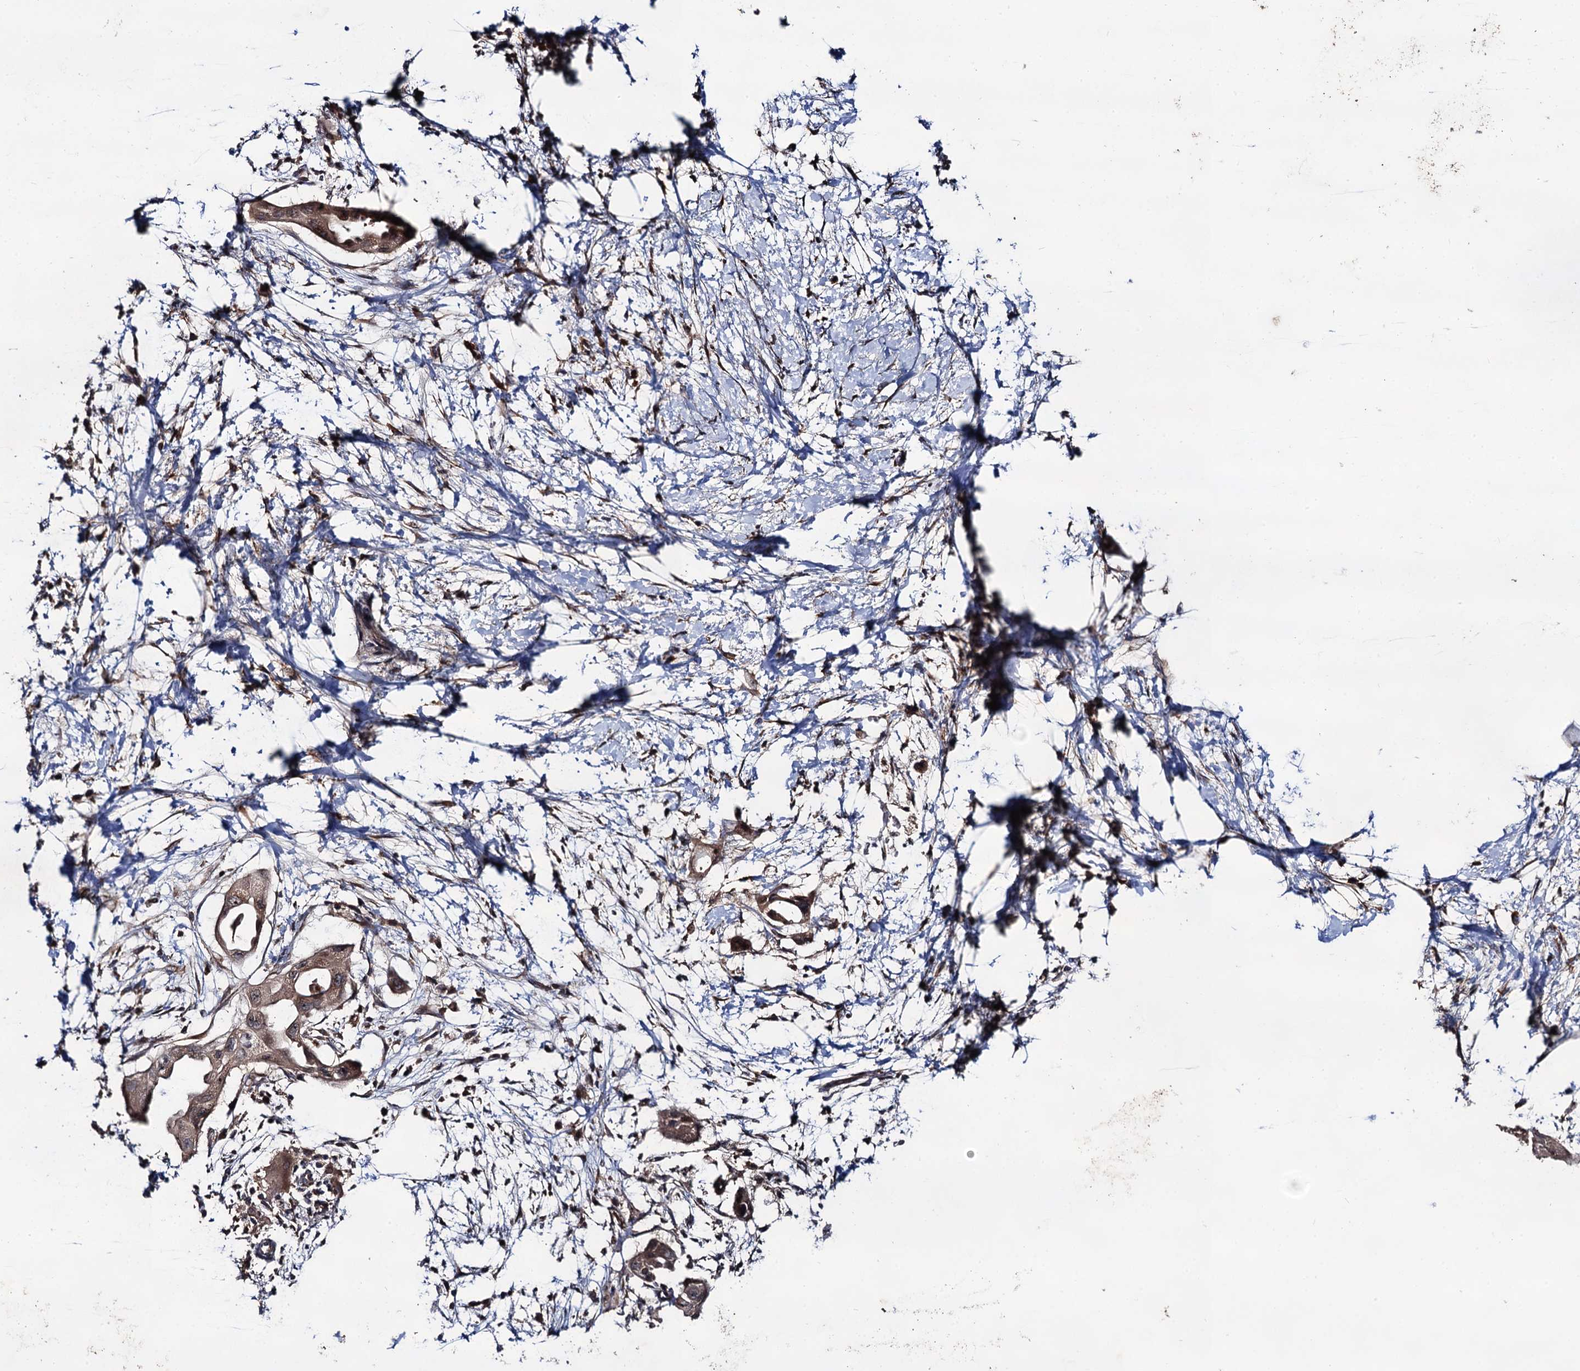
{"staining": {"intensity": "moderate", "quantity": ">75%", "location": "cytoplasmic/membranous"}, "tissue": "pancreatic cancer", "cell_type": "Tumor cells", "image_type": "cancer", "snomed": [{"axis": "morphology", "description": "Adenocarcinoma, NOS"}, {"axis": "topography", "description": "Pancreas"}], "caption": "Adenocarcinoma (pancreatic) stained with a protein marker demonstrates moderate staining in tumor cells.", "gene": "LRRC63", "patient": {"sex": "male", "age": 68}}